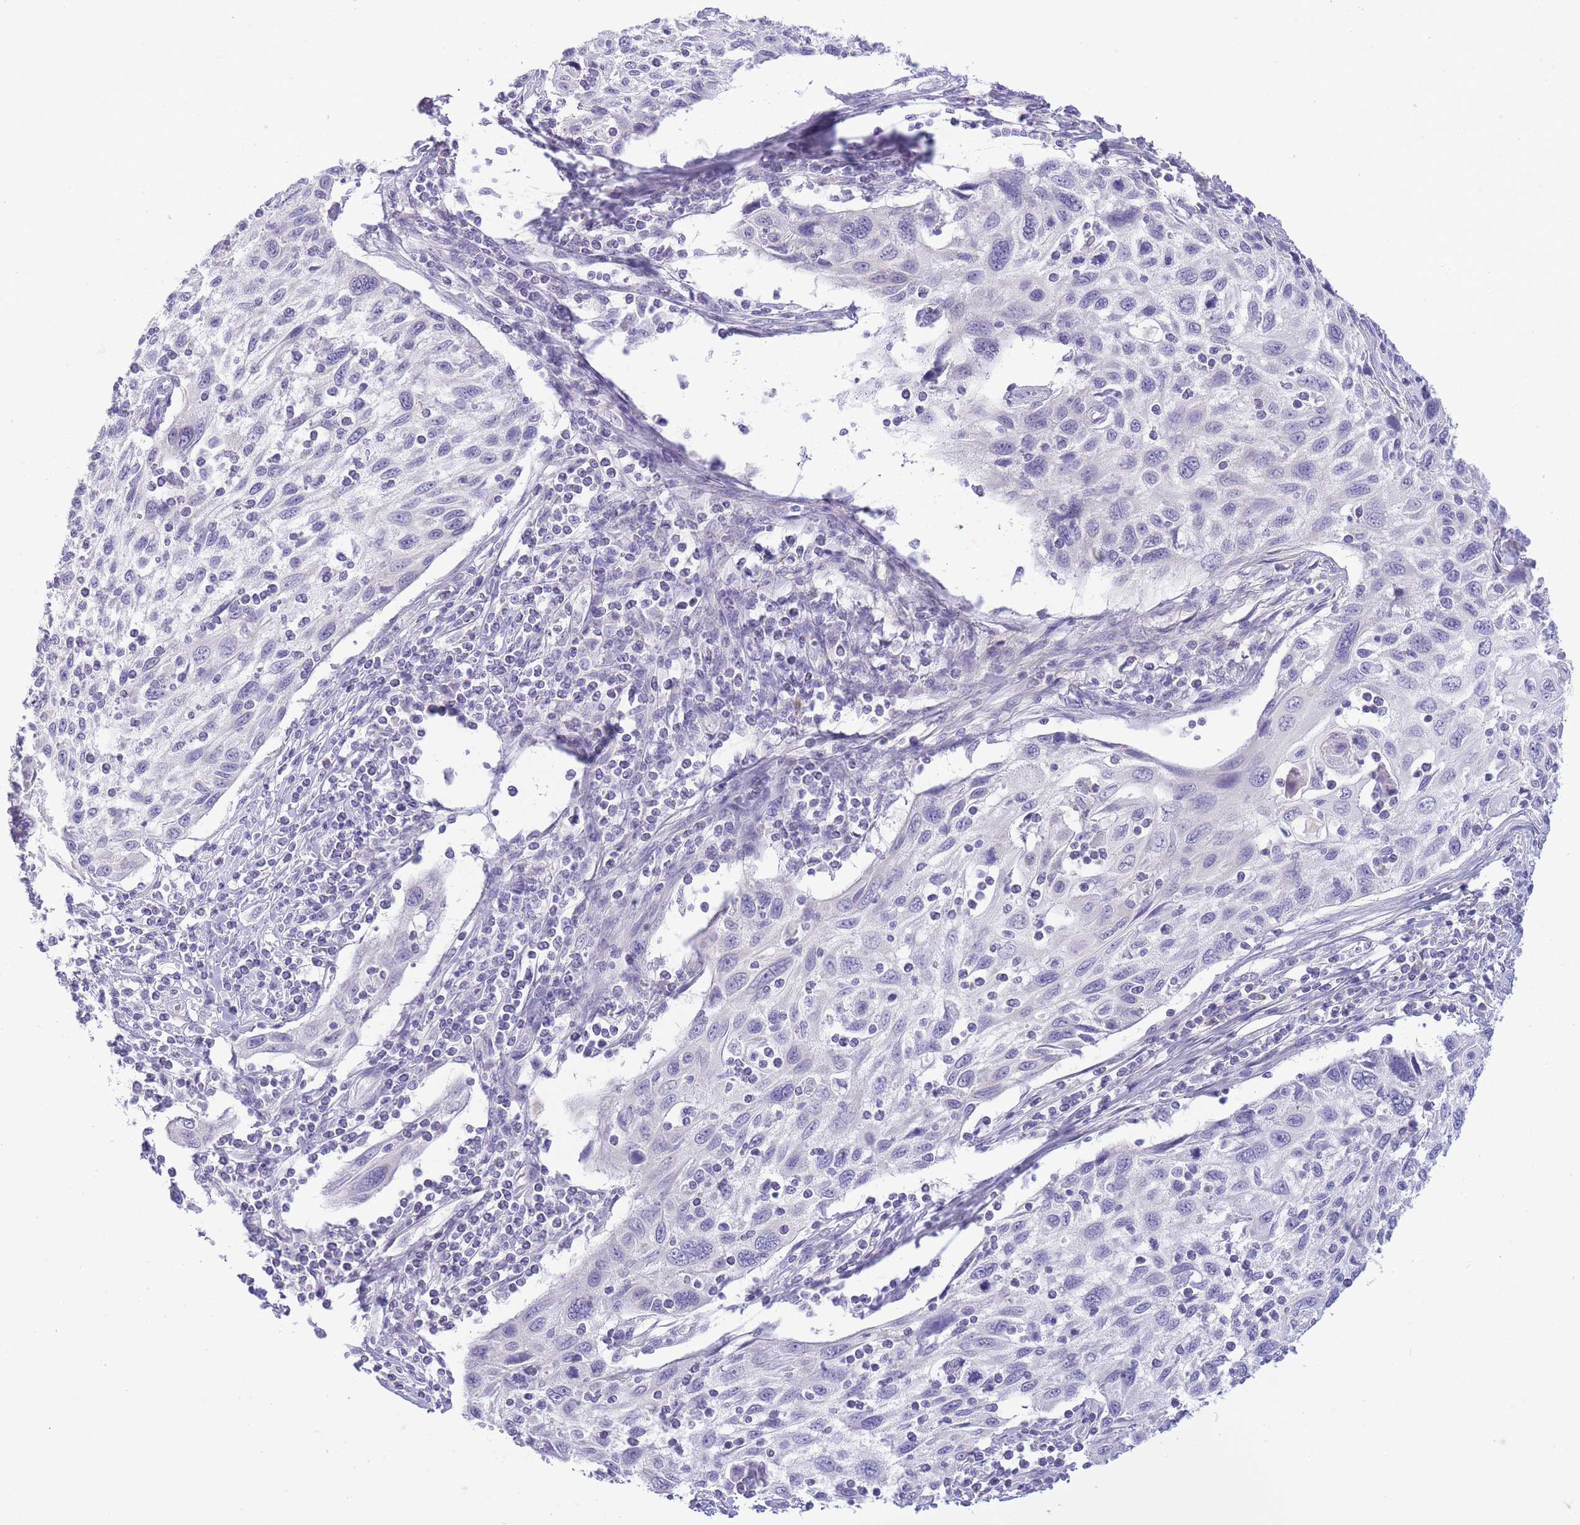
{"staining": {"intensity": "negative", "quantity": "none", "location": "none"}, "tissue": "cervical cancer", "cell_type": "Tumor cells", "image_type": "cancer", "snomed": [{"axis": "morphology", "description": "Squamous cell carcinoma, NOS"}, {"axis": "topography", "description": "Cervix"}], "caption": "Tumor cells show no significant protein staining in cervical cancer.", "gene": "ASAP3", "patient": {"sex": "female", "age": 70}}